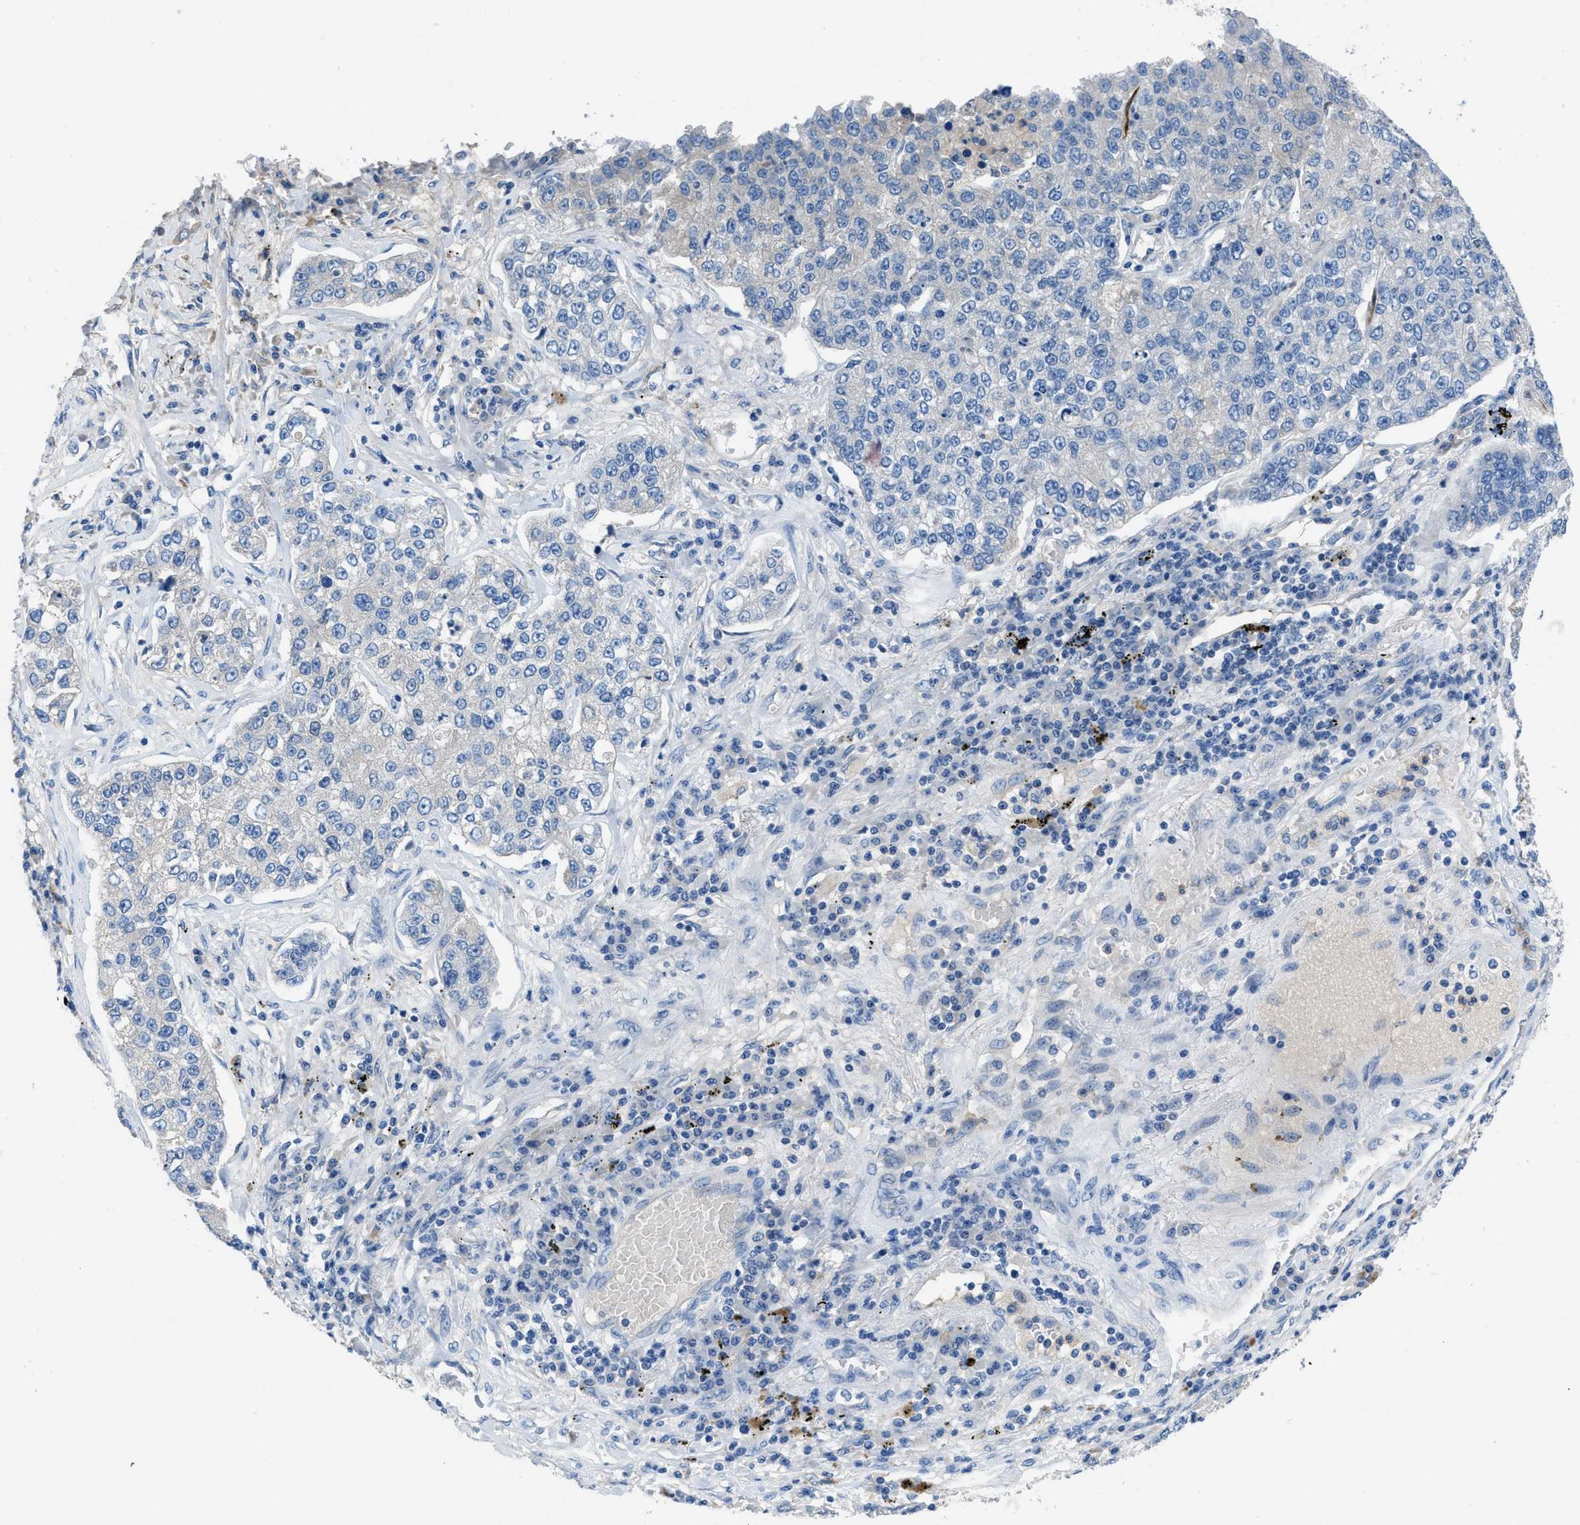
{"staining": {"intensity": "negative", "quantity": "none", "location": "none"}, "tissue": "lung cancer", "cell_type": "Tumor cells", "image_type": "cancer", "snomed": [{"axis": "morphology", "description": "Adenocarcinoma, NOS"}, {"axis": "topography", "description": "Lung"}], "caption": "This is an IHC histopathology image of human lung adenocarcinoma. There is no staining in tumor cells.", "gene": "PGR", "patient": {"sex": "male", "age": 49}}